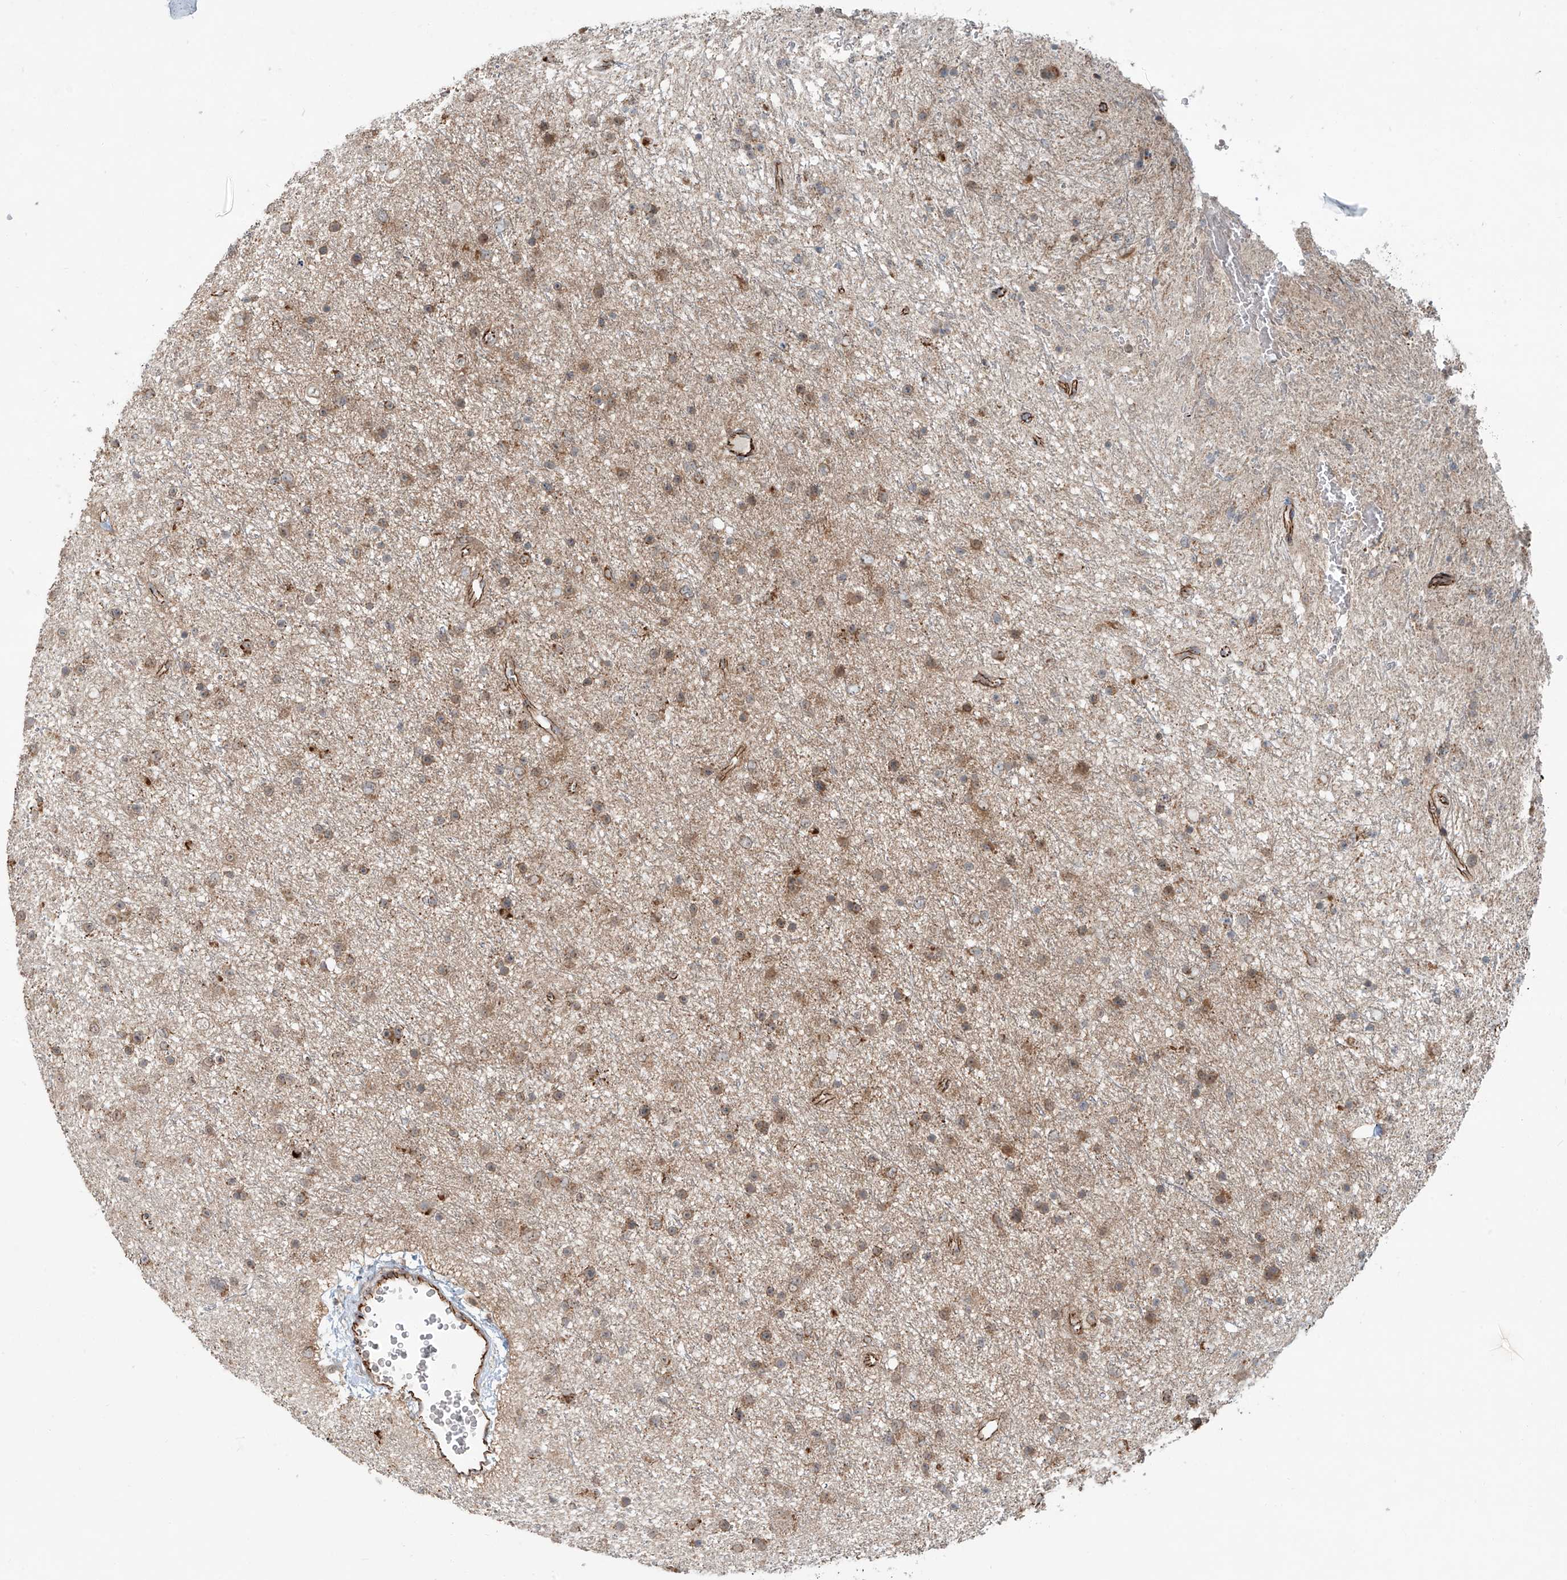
{"staining": {"intensity": "moderate", "quantity": ">75%", "location": "cytoplasmic/membranous"}, "tissue": "glioma", "cell_type": "Tumor cells", "image_type": "cancer", "snomed": [{"axis": "morphology", "description": "Glioma, malignant, Low grade"}, {"axis": "topography", "description": "Cerebral cortex"}], "caption": "A micrograph of human glioma stained for a protein shows moderate cytoplasmic/membranous brown staining in tumor cells.", "gene": "ZNF16", "patient": {"sex": "female", "age": 39}}